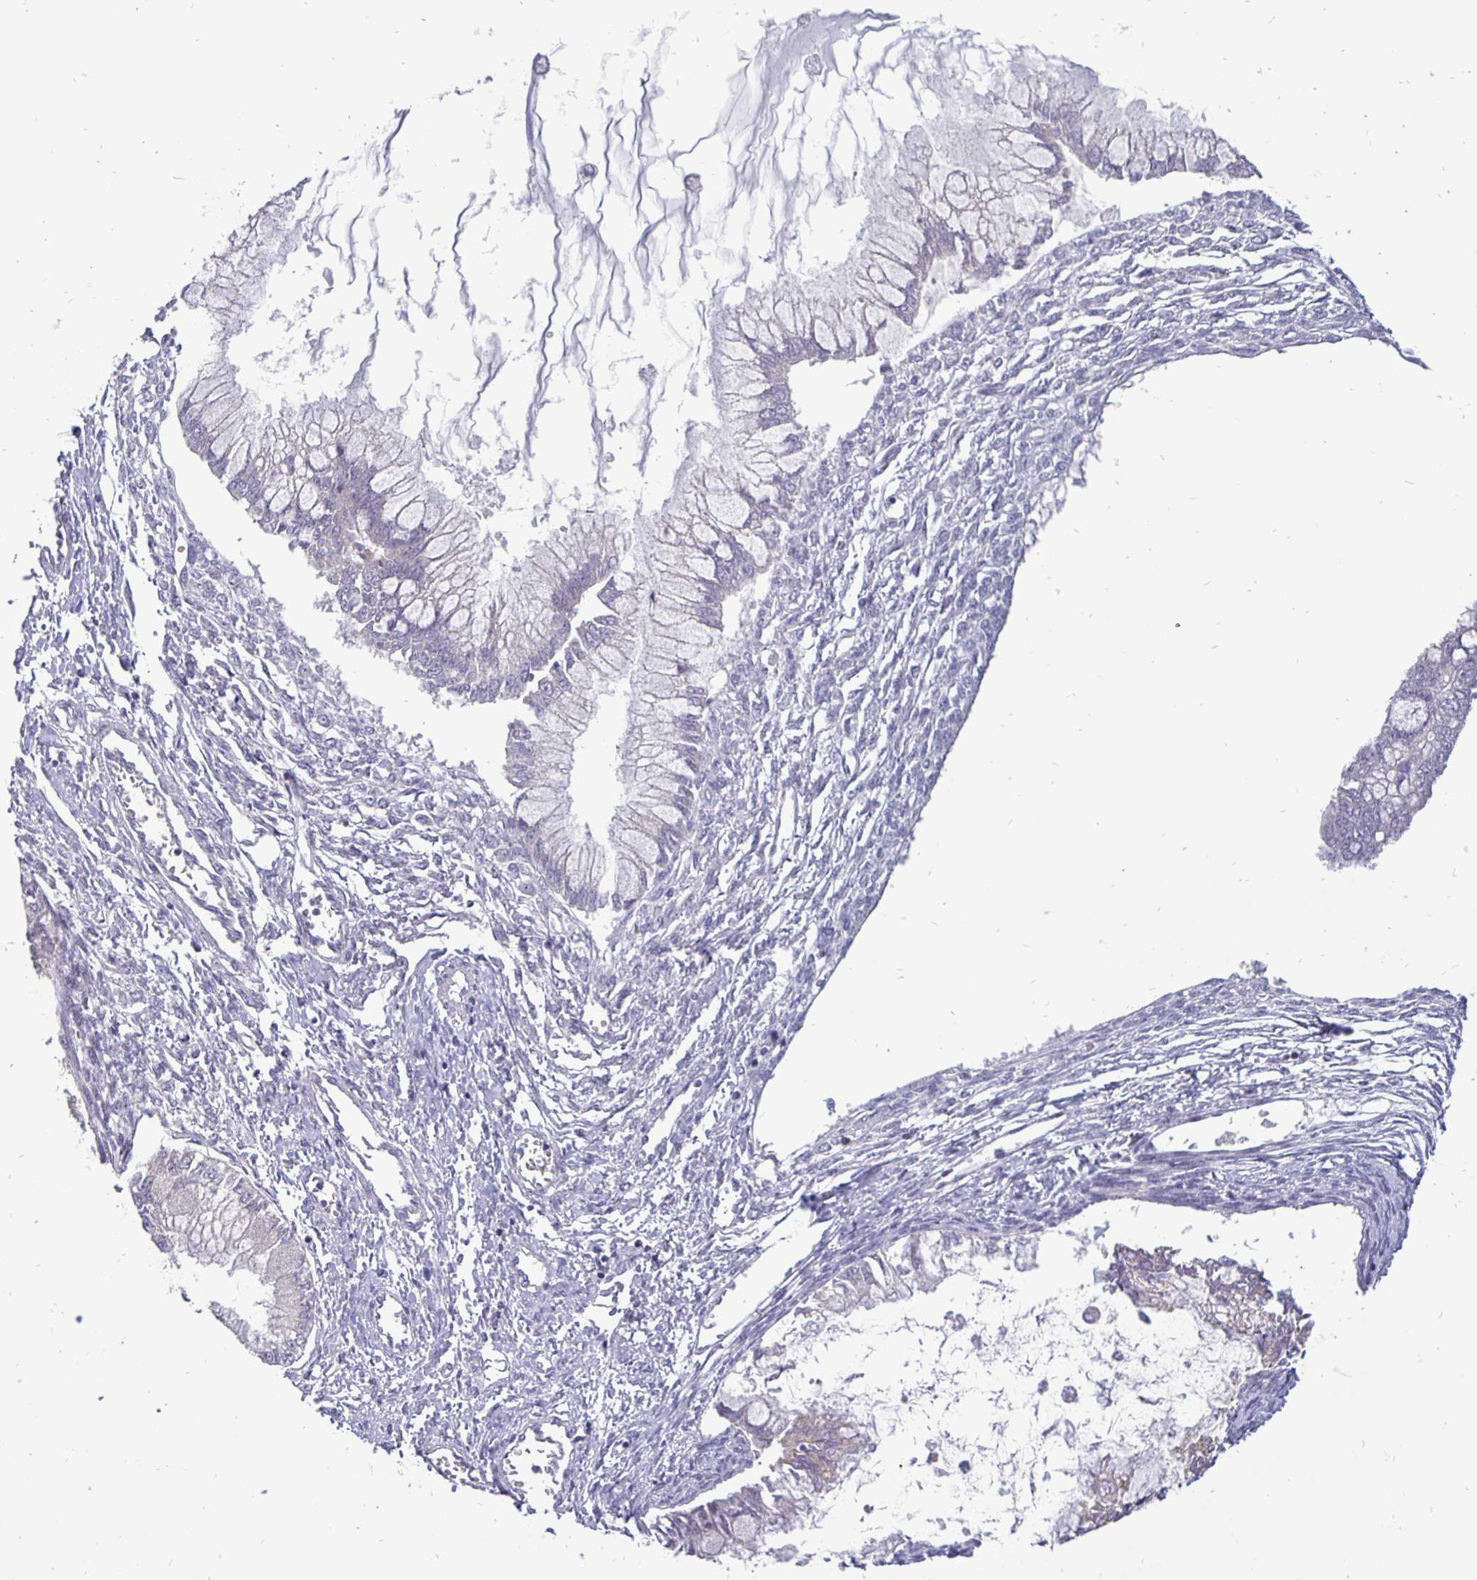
{"staining": {"intensity": "negative", "quantity": "none", "location": "none"}, "tissue": "ovarian cancer", "cell_type": "Tumor cells", "image_type": "cancer", "snomed": [{"axis": "morphology", "description": "Cystadenocarcinoma, mucinous, NOS"}, {"axis": "topography", "description": "Ovary"}], "caption": "Protein analysis of ovarian cancer shows no significant positivity in tumor cells. (Immunohistochemistry, brightfield microscopy, high magnification).", "gene": "ERBB2", "patient": {"sex": "female", "age": 34}}